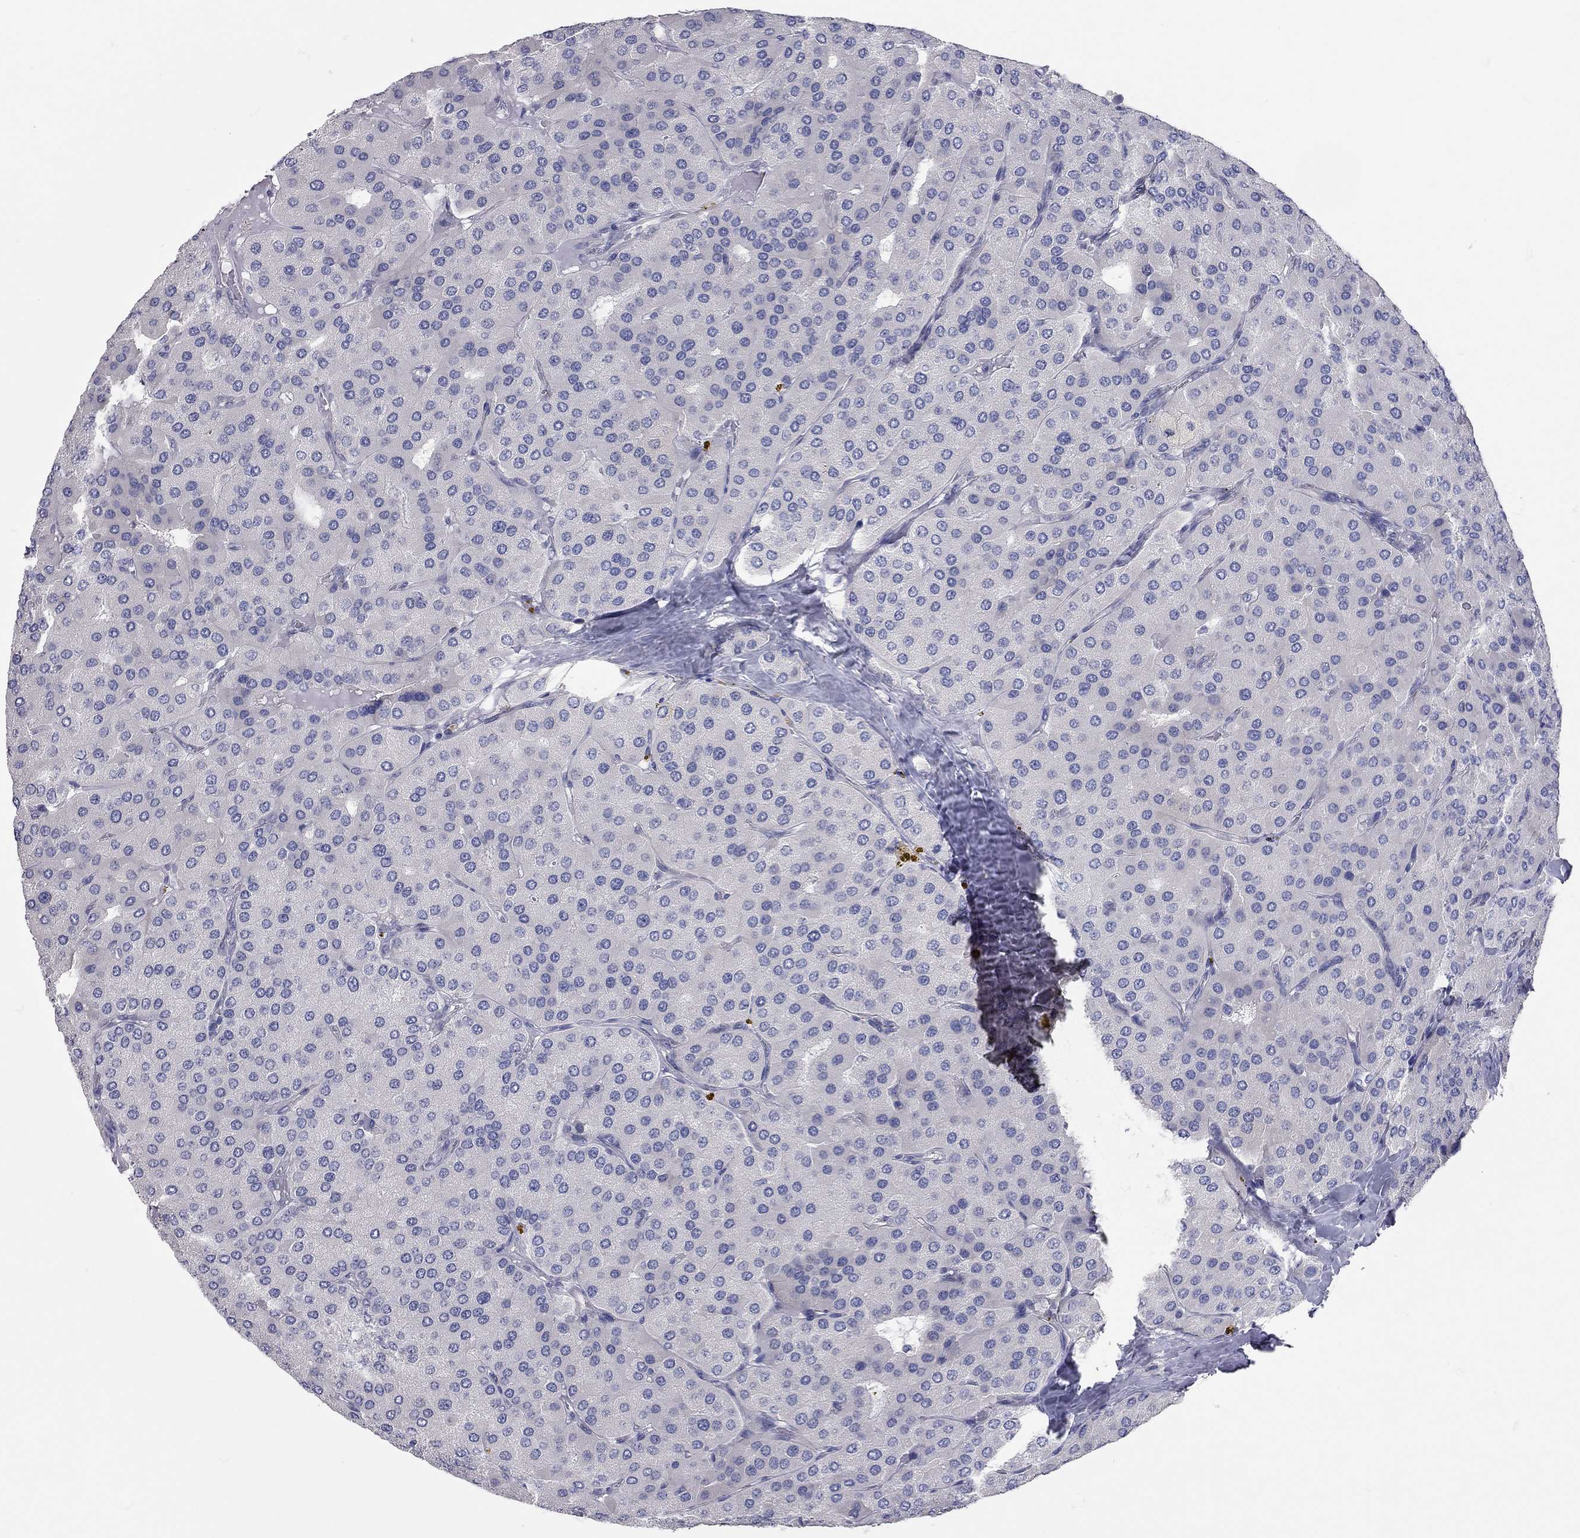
{"staining": {"intensity": "negative", "quantity": "none", "location": "none"}, "tissue": "parathyroid gland", "cell_type": "Glandular cells", "image_type": "normal", "snomed": [{"axis": "morphology", "description": "Normal tissue, NOS"}, {"axis": "morphology", "description": "Adenoma, NOS"}, {"axis": "topography", "description": "Parathyroid gland"}], "caption": "The photomicrograph displays no staining of glandular cells in normal parathyroid gland. Nuclei are stained in blue.", "gene": "XAGE2", "patient": {"sex": "female", "age": 86}}